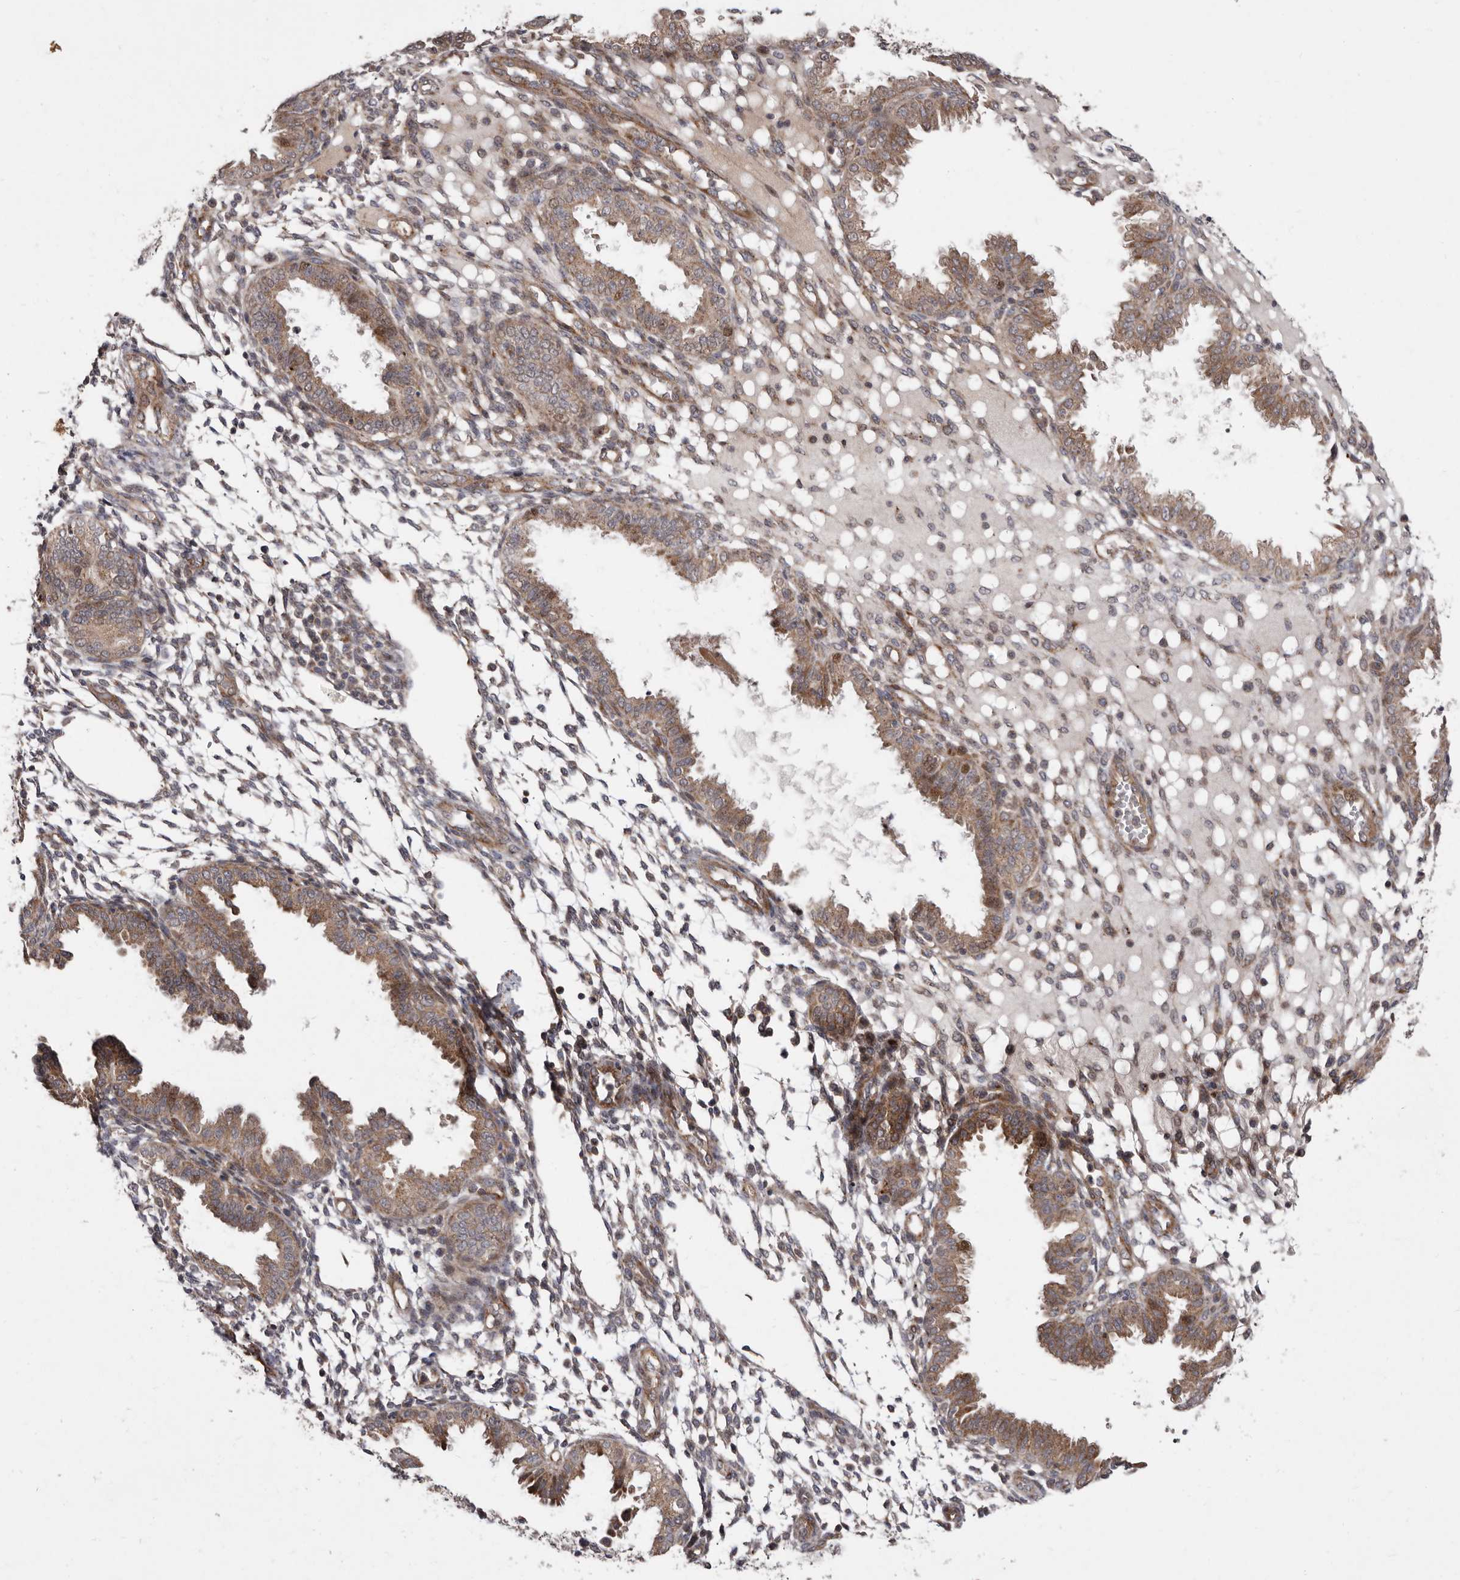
{"staining": {"intensity": "moderate", "quantity": "<25%", "location": "cytoplasmic/membranous"}, "tissue": "endometrium", "cell_type": "Cells in endometrial stroma", "image_type": "normal", "snomed": [{"axis": "morphology", "description": "Normal tissue, NOS"}, {"axis": "topography", "description": "Endometrium"}], "caption": "Endometrium stained with immunohistochemistry reveals moderate cytoplasmic/membranous positivity in about <25% of cells in endometrial stroma.", "gene": "FLAD1", "patient": {"sex": "female", "age": 33}}